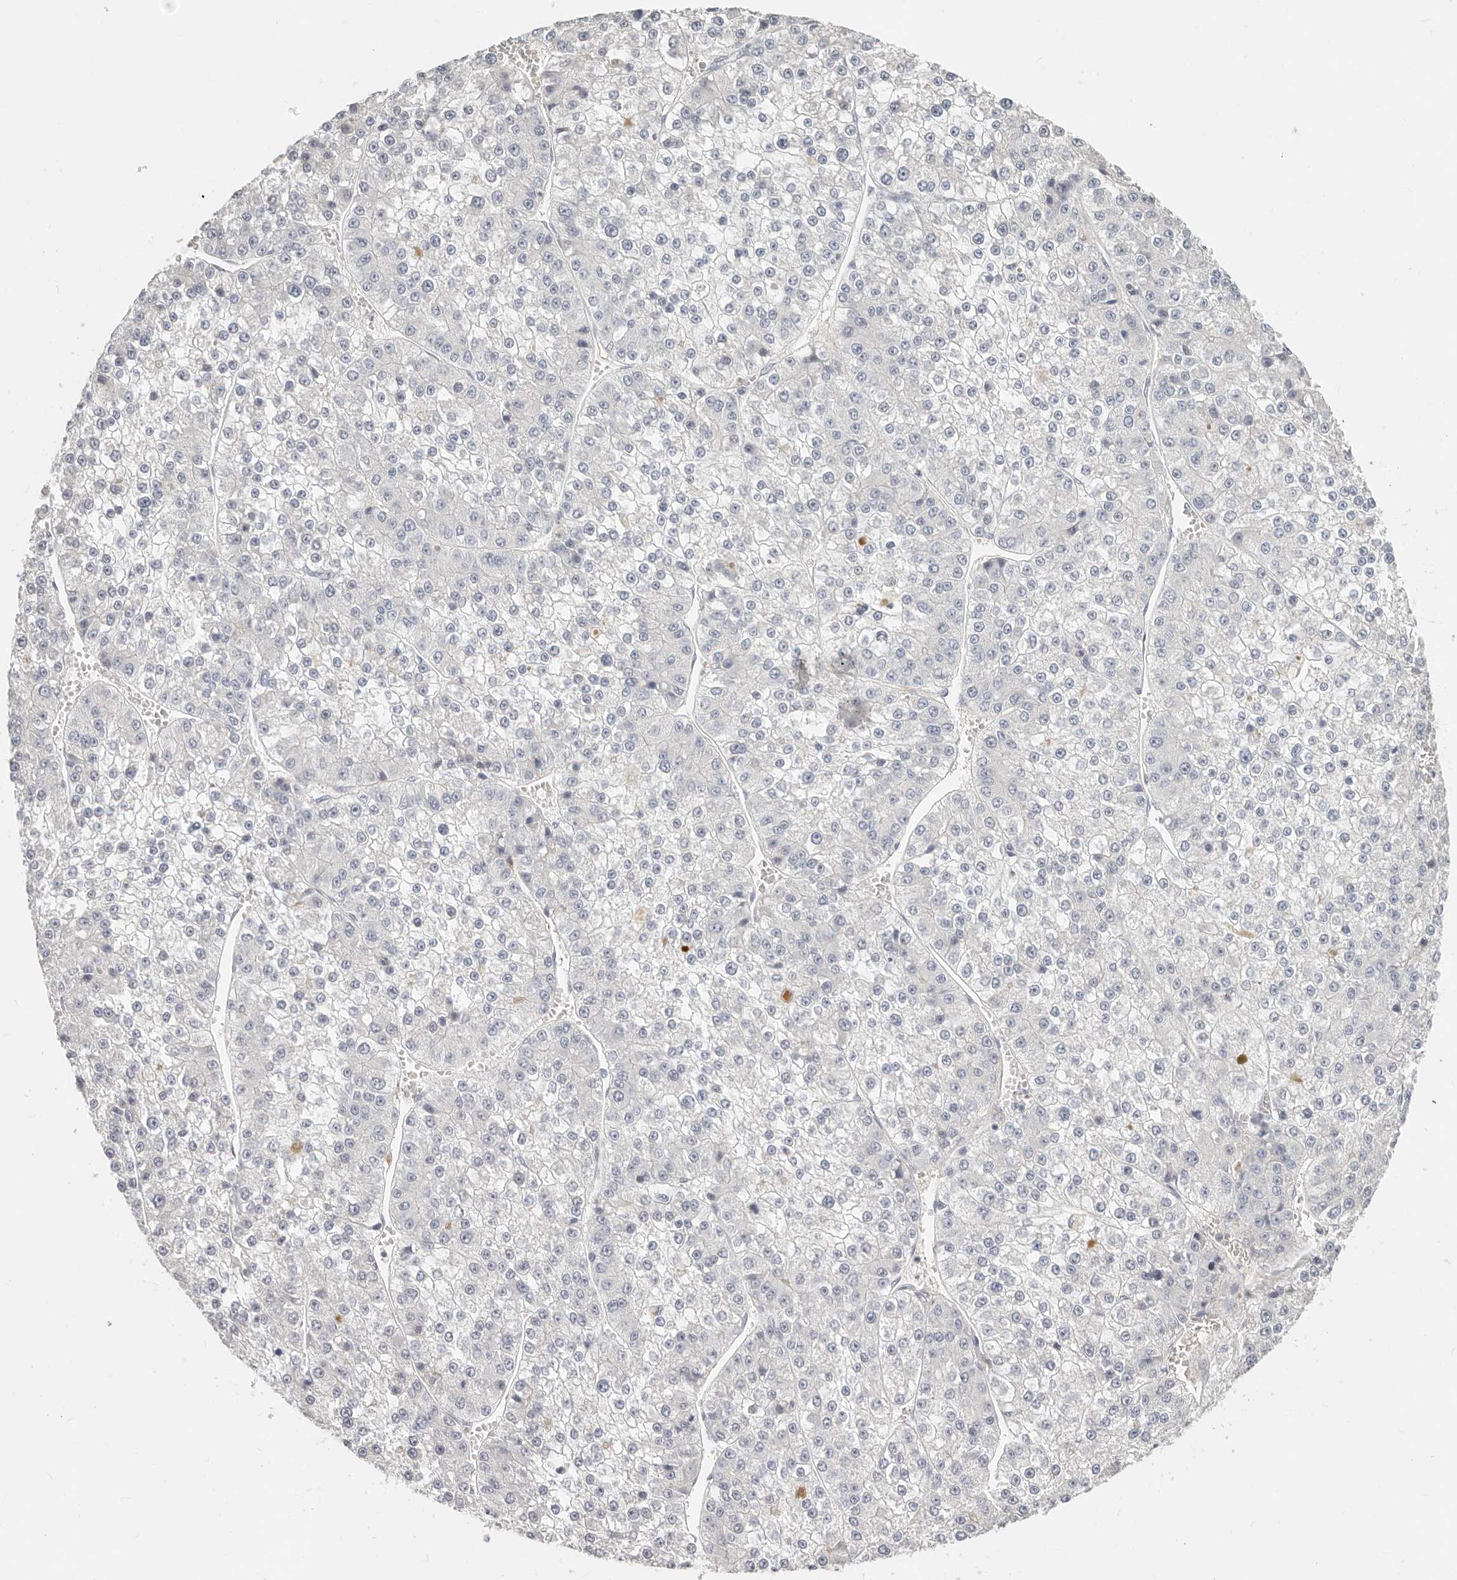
{"staining": {"intensity": "negative", "quantity": "none", "location": "none"}, "tissue": "liver cancer", "cell_type": "Tumor cells", "image_type": "cancer", "snomed": [{"axis": "morphology", "description": "Carcinoma, Hepatocellular, NOS"}, {"axis": "topography", "description": "Liver"}], "caption": "The IHC micrograph has no significant expression in tumor cells of hepatocellular carcinoma (liver) tissue. Brightfield microscopy of IHC stained with DAB (brown) and hematoxylin (blue), captured at high magnification.", "gene": "ZRANB1", "patient": {"sex": "female", "age": 73}}